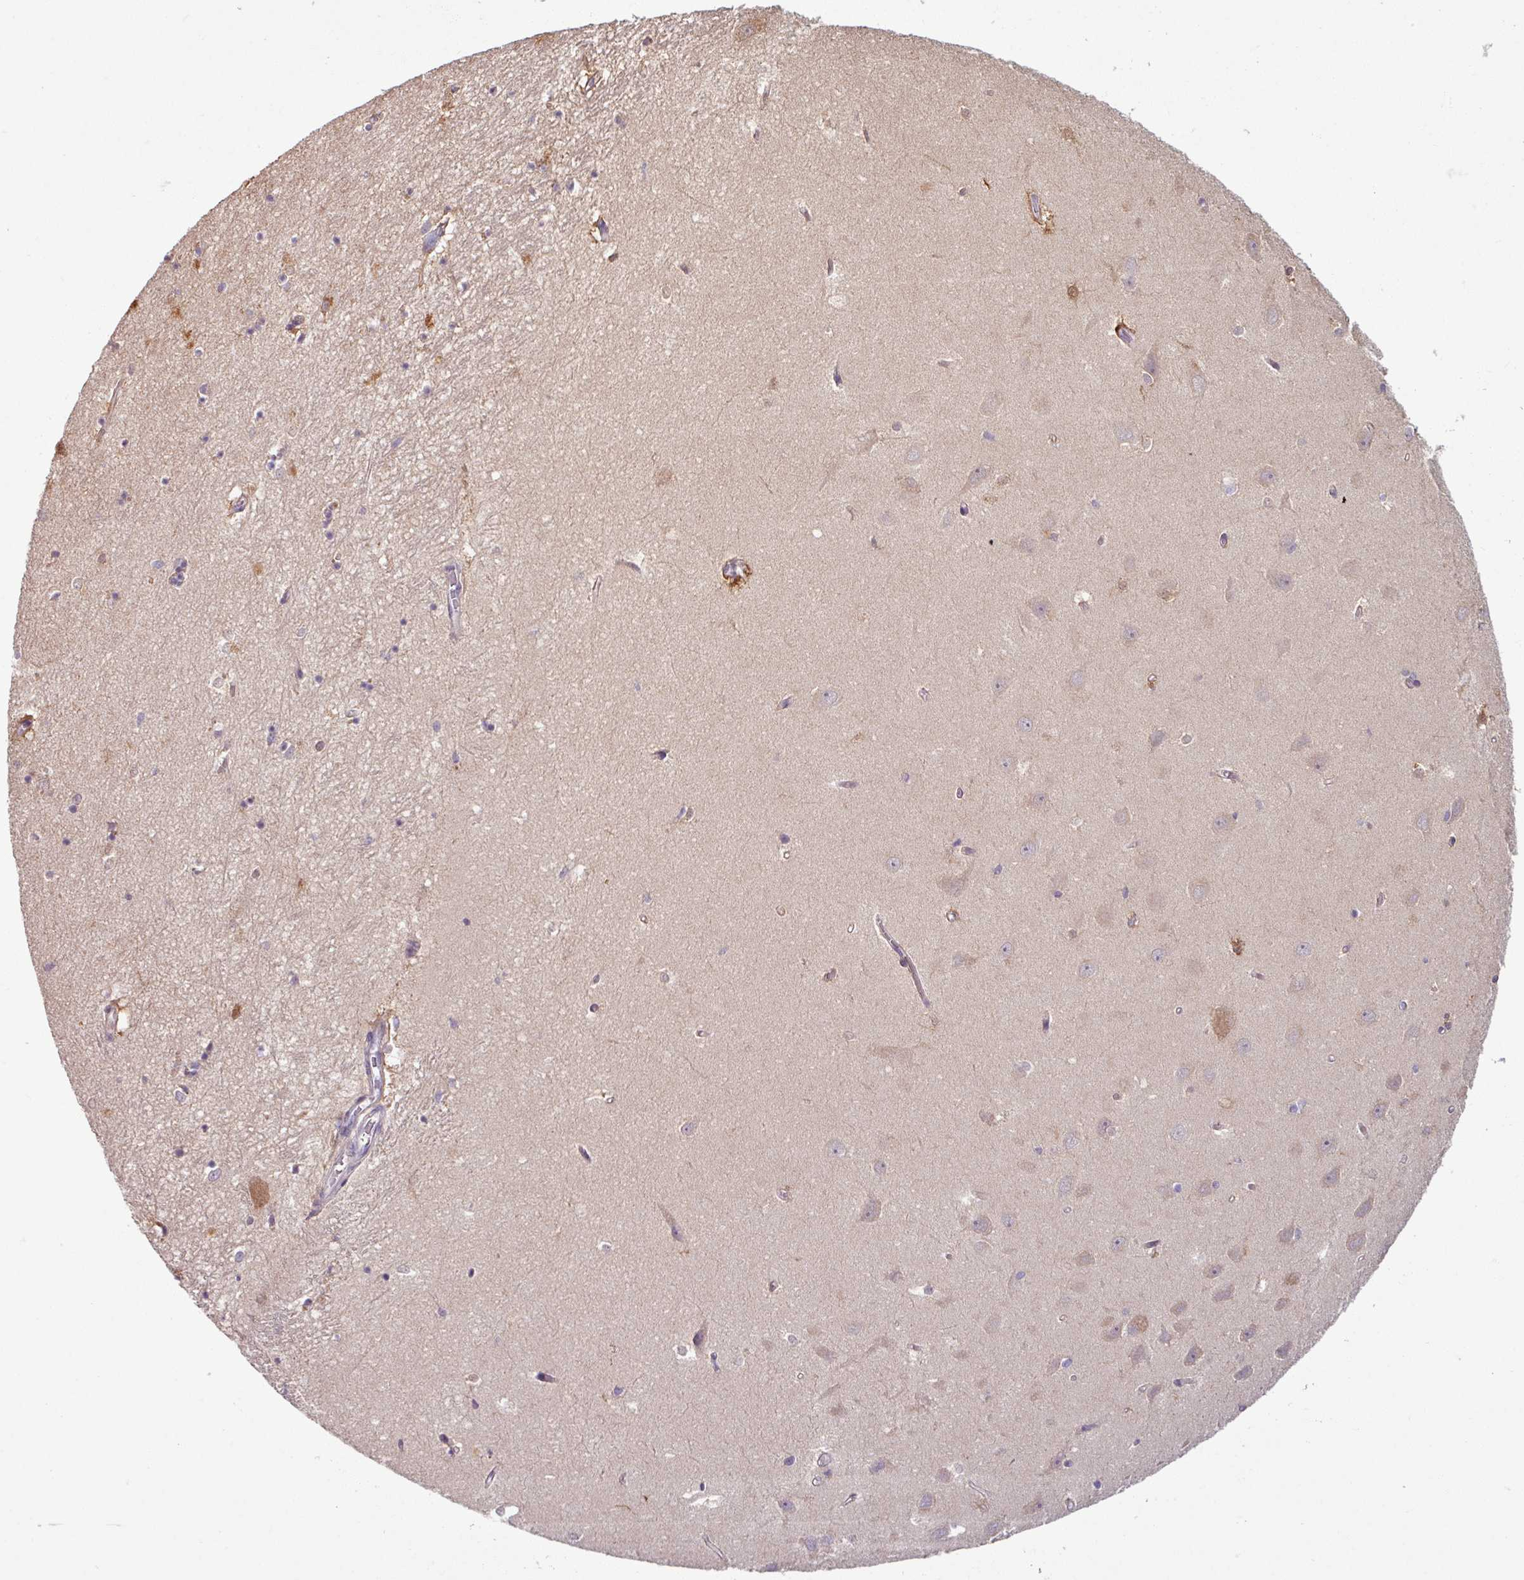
{"staining": {"intensity": "negative", "quantity": "none", "location": "none"}, "tissue": "hippocampus", "cell_type": "Glial cells", "image_type": "normal", "snomed": [{"axis": "morphology", "description": "Normal tissue, NOS"}, {"axis": "topography", "description": "Hippocampus"}], "caption": "Immunohistochemistry (IHC) histopathology image of unremarkable hippocampus: hippocampus stained with DAB (3,3'-diaminobenzidine) reveals no significant protein staining in glial cells.", "gene": "PNMA6A", "patient": {"sex": "female", "age": 64}}